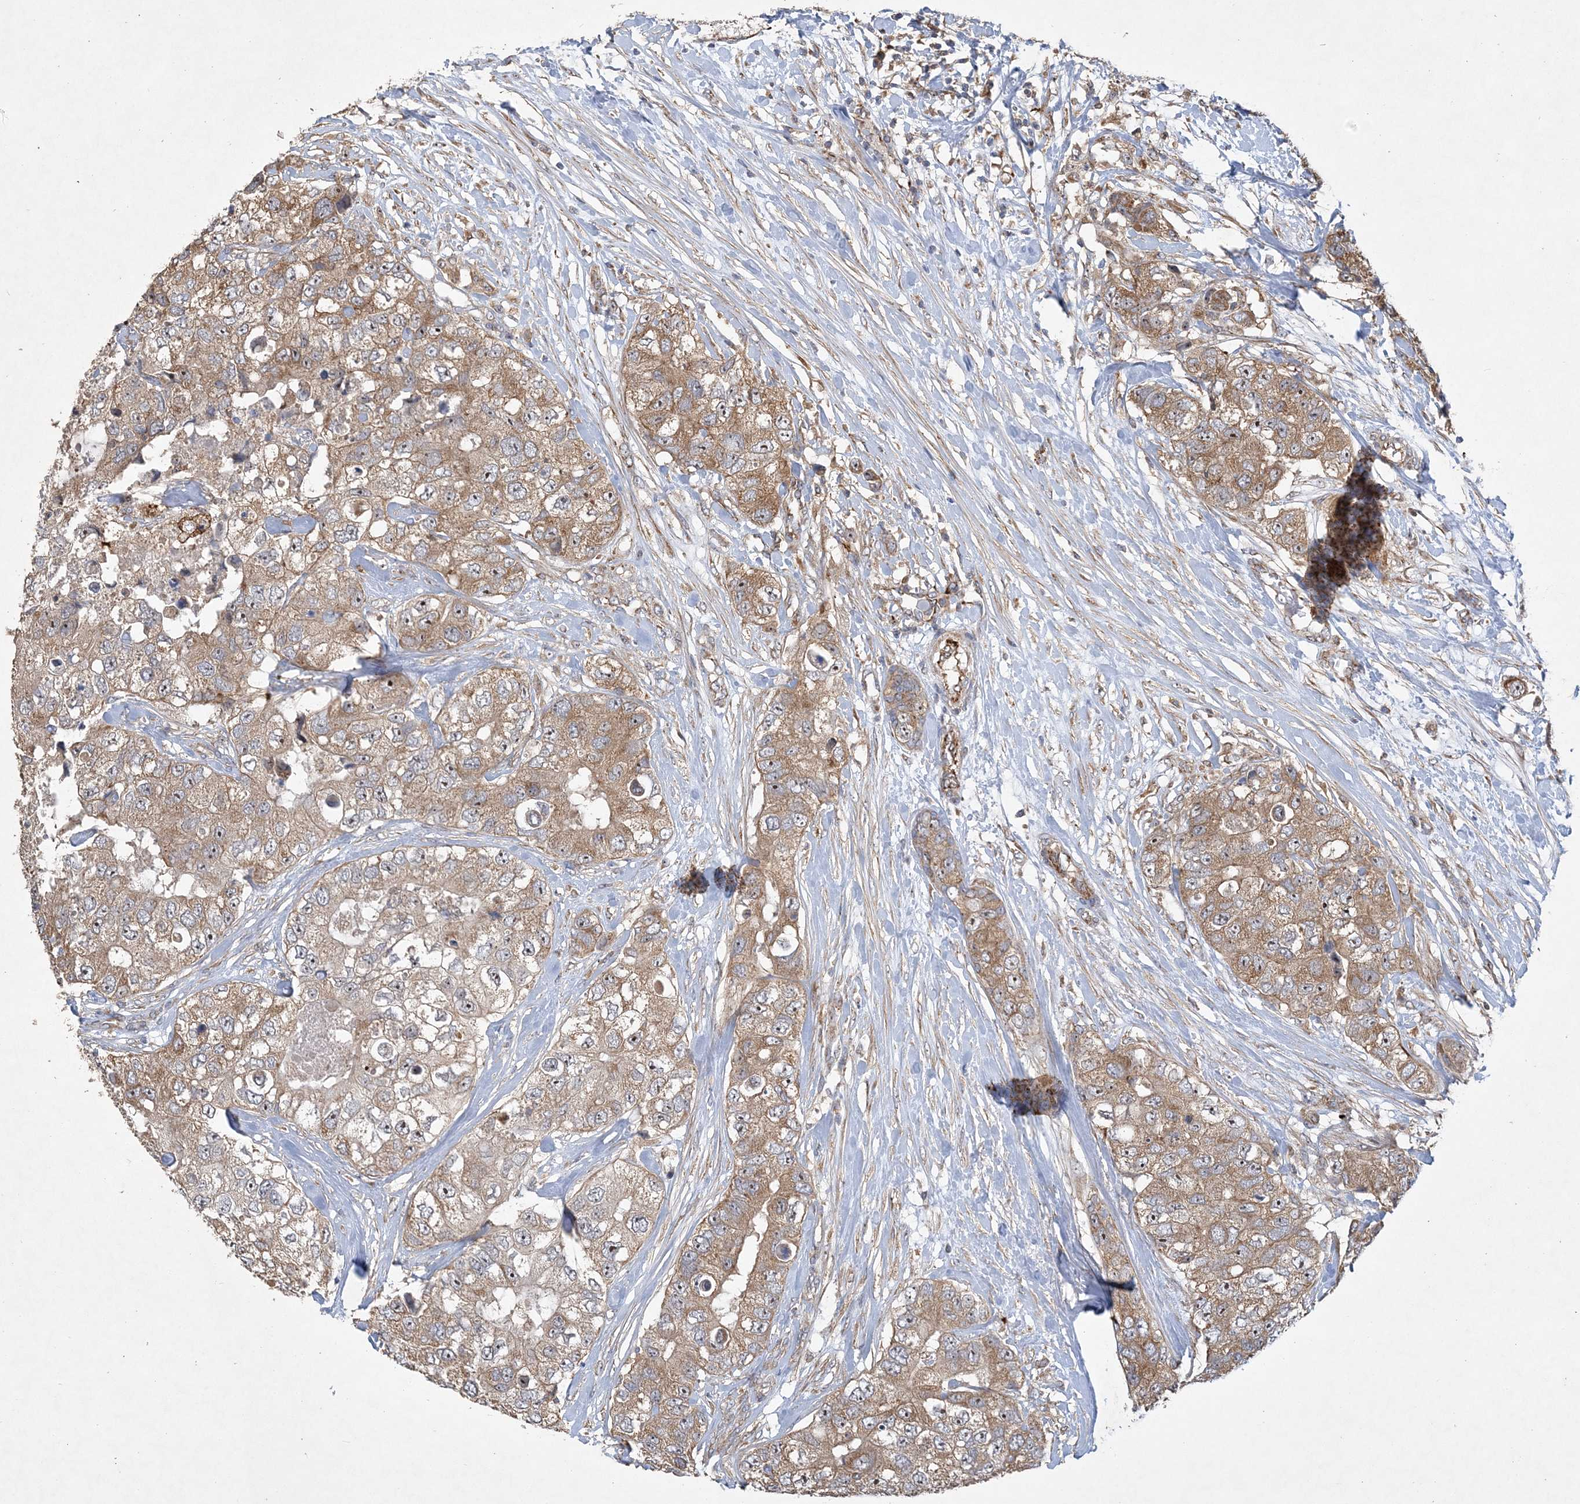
{"staining": {"intensity": "moderate", "quantity": ">75%", "location": "cytoplasmic/membranous,nuclear"}, "tissue": "breast cancer", "cell_type": "Tumor cells", "image_type": "cancer", "snomed": [{"axis": "morphology", "description": "Duct carcinoma"}, {"axis": "topography", "description": "Breast"}], "caption": "Protein expression analysis of infiltrating ductal carcinoma (breast) reveals moderate cytoplasmic/membranous and nuclear staining in about >75% of tumor cells.", "gene": "FEZ2", "patient": {"sex": "female", "age": 62}}